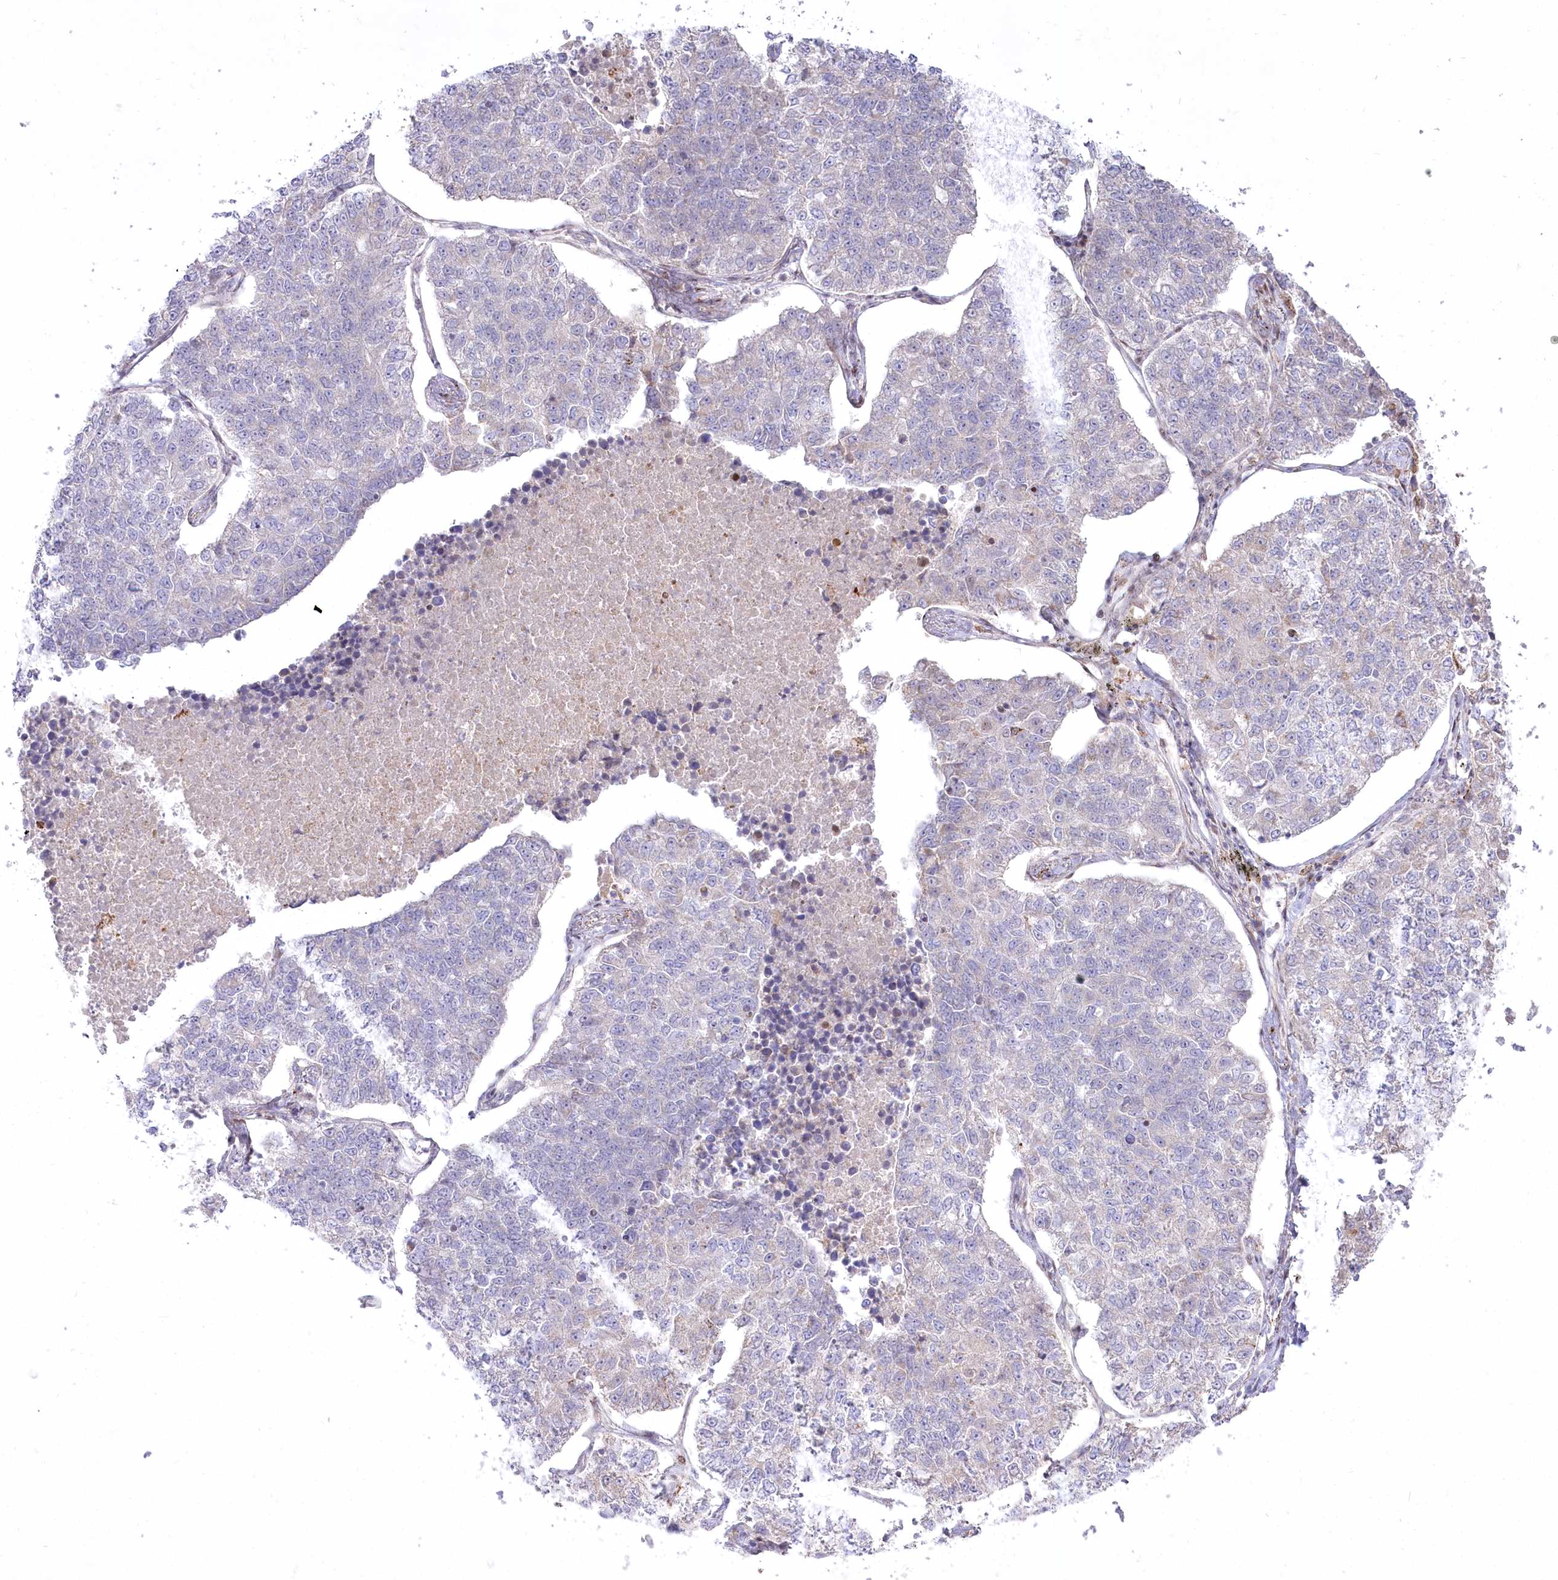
{"staining": {"intensity": "negative", "quantity": "none", "location": "none"}, "tissue": "lung cancer", "cell_type": "Tumor cells", "image_type": "cancer", "snomed": [{"axis": "morphology", "description": "Adenocarcinoma, NOS"}, {"axis": "topography", "description": "Lung"}], "caption": "The micrograph displays no significant staining in tumor cells of lung cancer (adenocarcinoma).", "gene": "CEP164", "patient": {"sex": "male", "age": 49}}